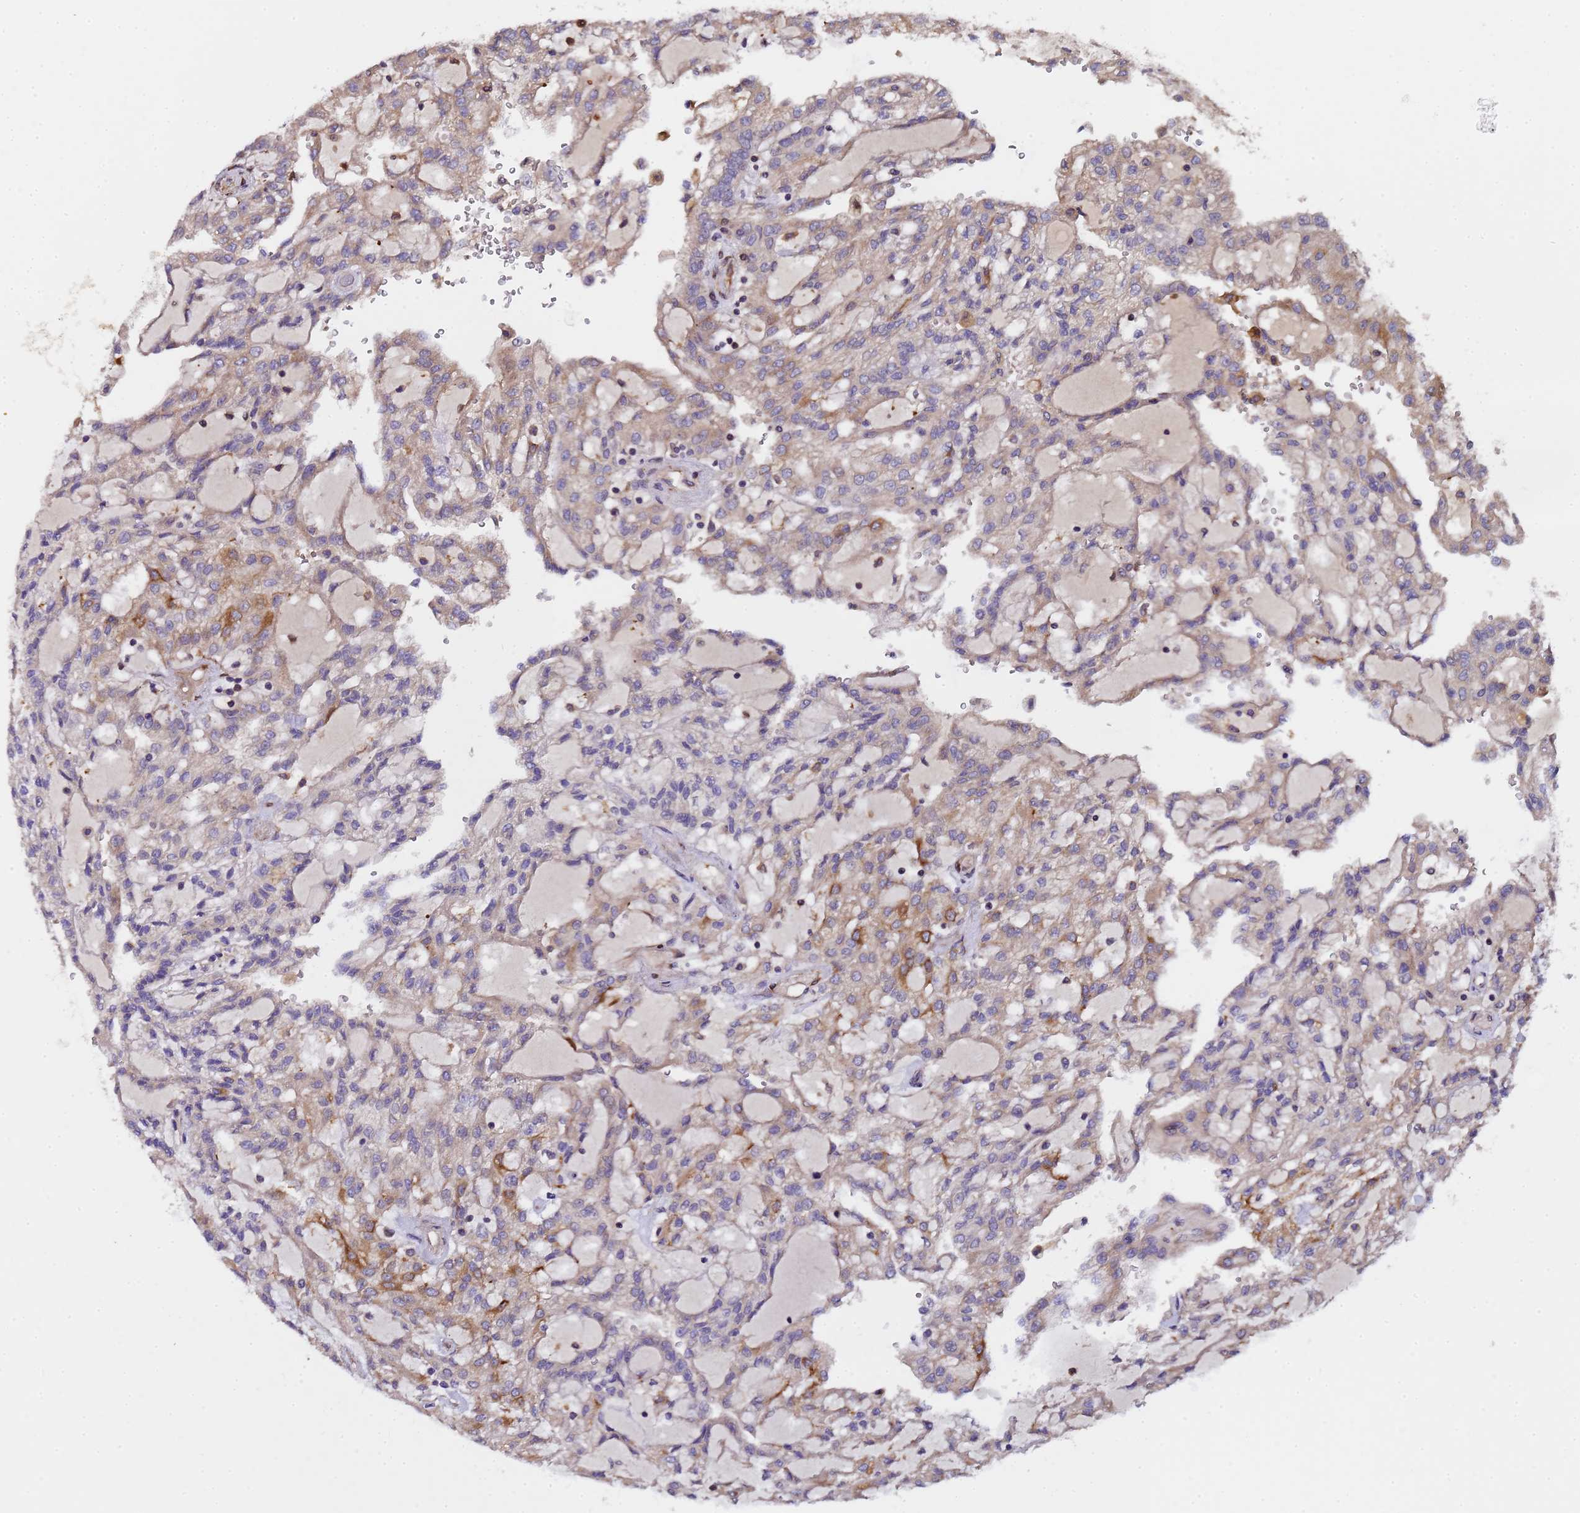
{"staining": {"intensity": "moderate", "quantity": "25%-75%", "location": "cytoplasmic/membranous"}, "tissue": "renal cancer", "cell_type": "Tumor cells", "image_type": "cancer", "snomed": [{"axis": "morphology", "description": "Adenocarcinoma, NOS"}, {"axis": "topography", "description": "Kidney"}], "caption": "Moderate cytoplasmic/membranous expression is seen in about 25%-75% of tumor cells in renal cancer (adenocarcinoma).", "gene": "MOCS1", "patient": {"sex": "male", "age": 63}}